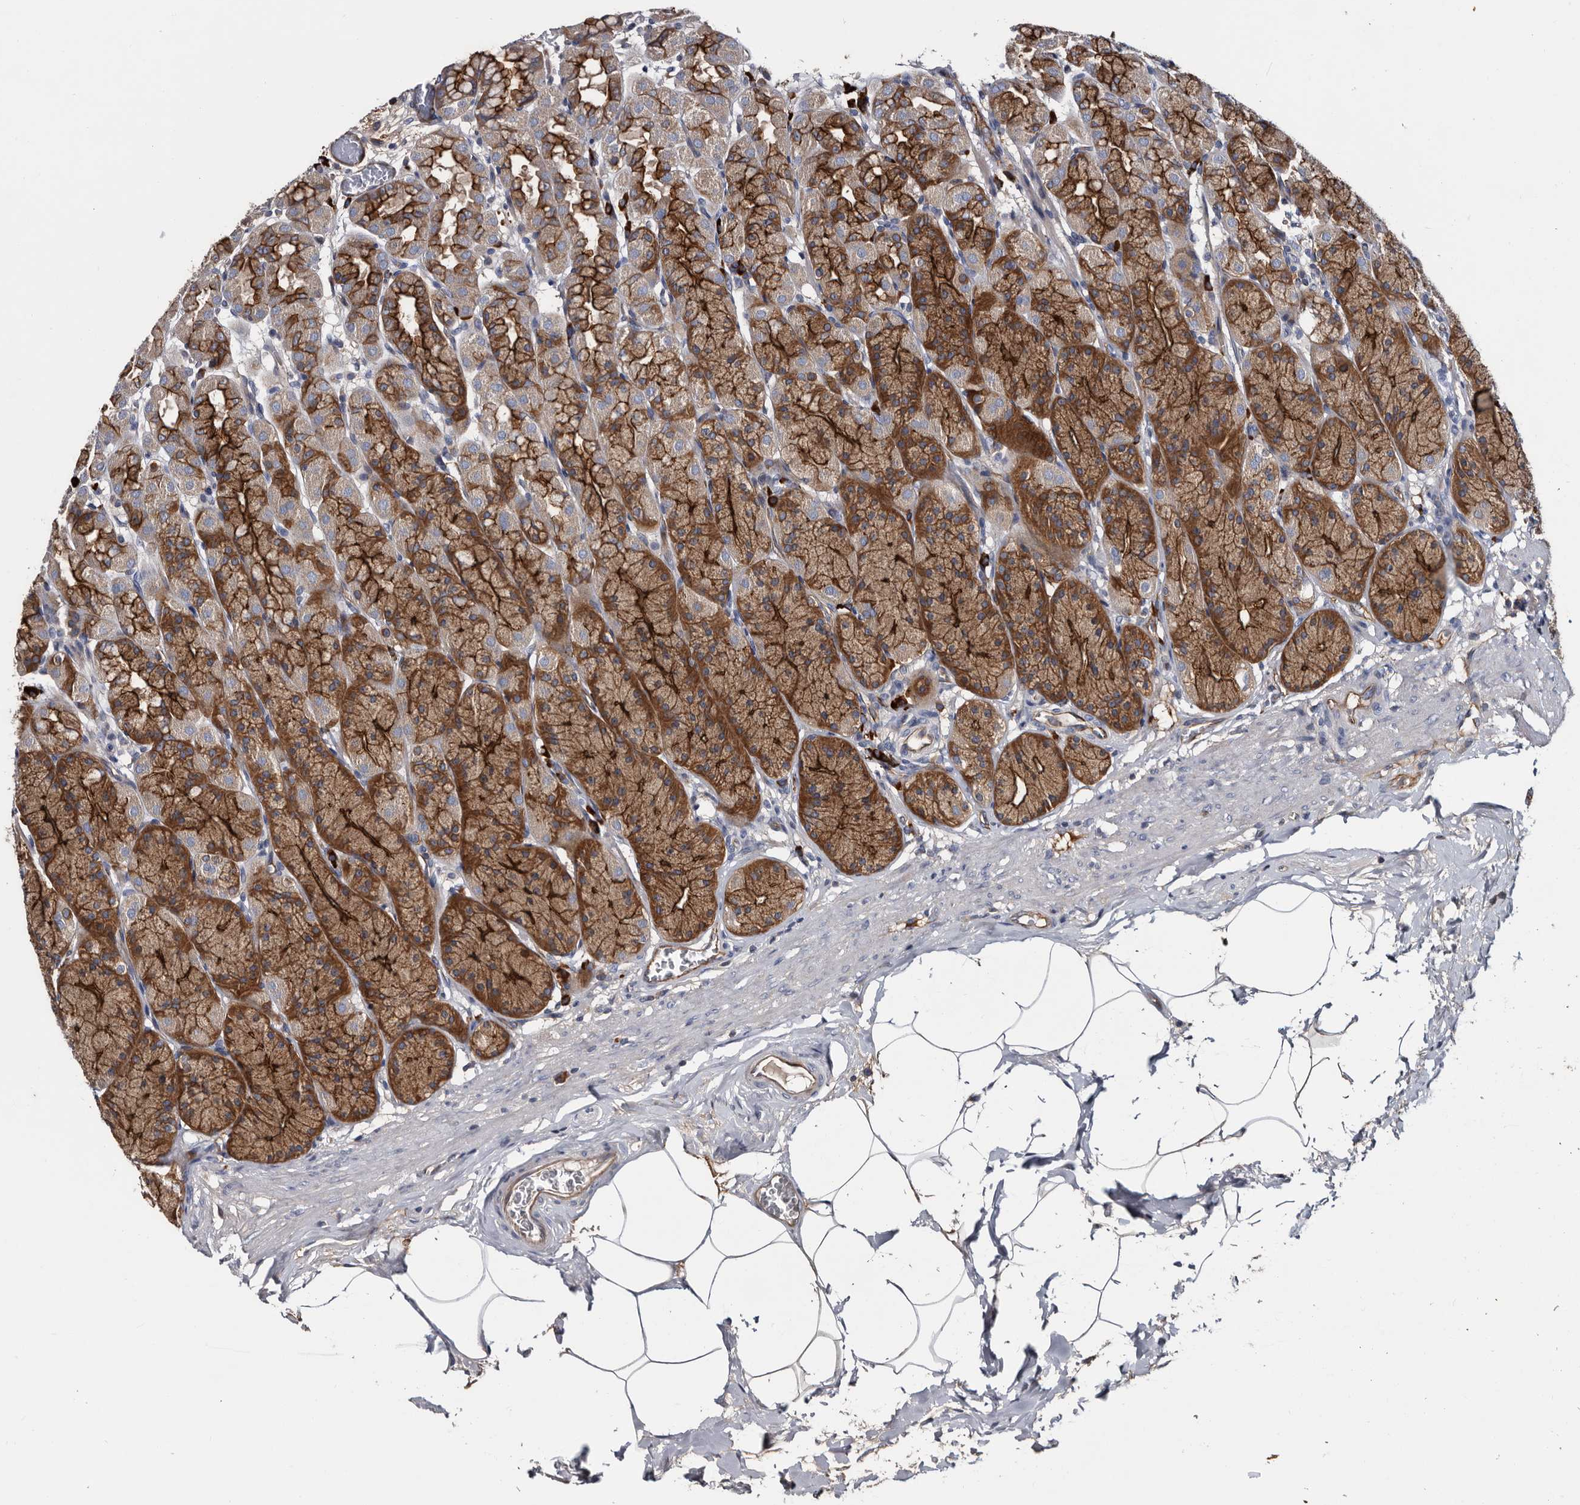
{"staining": {"intensity": "strong", "quantity": ">75%", "location": "cytoplasmic/membranous"}, "tissue": "stomach", "cell_type": "Glandular cells", "image_type": "normal", "snomed": [{"axis": "morphology", "description": "Normal tissue, NOS"}, {"axis": "topography", "description": "Stomach"}], "caption": "Benign stomach shows strong cytoplasmic/membranous positivity in about >75% of glandular cells, visualized by immunohistochemistry. Immunohistochemistry stains the protein in brown and the nuclei are stained blue.", "gene": "TSPAN17", "patient": {"sex": "male", "age": 42}}